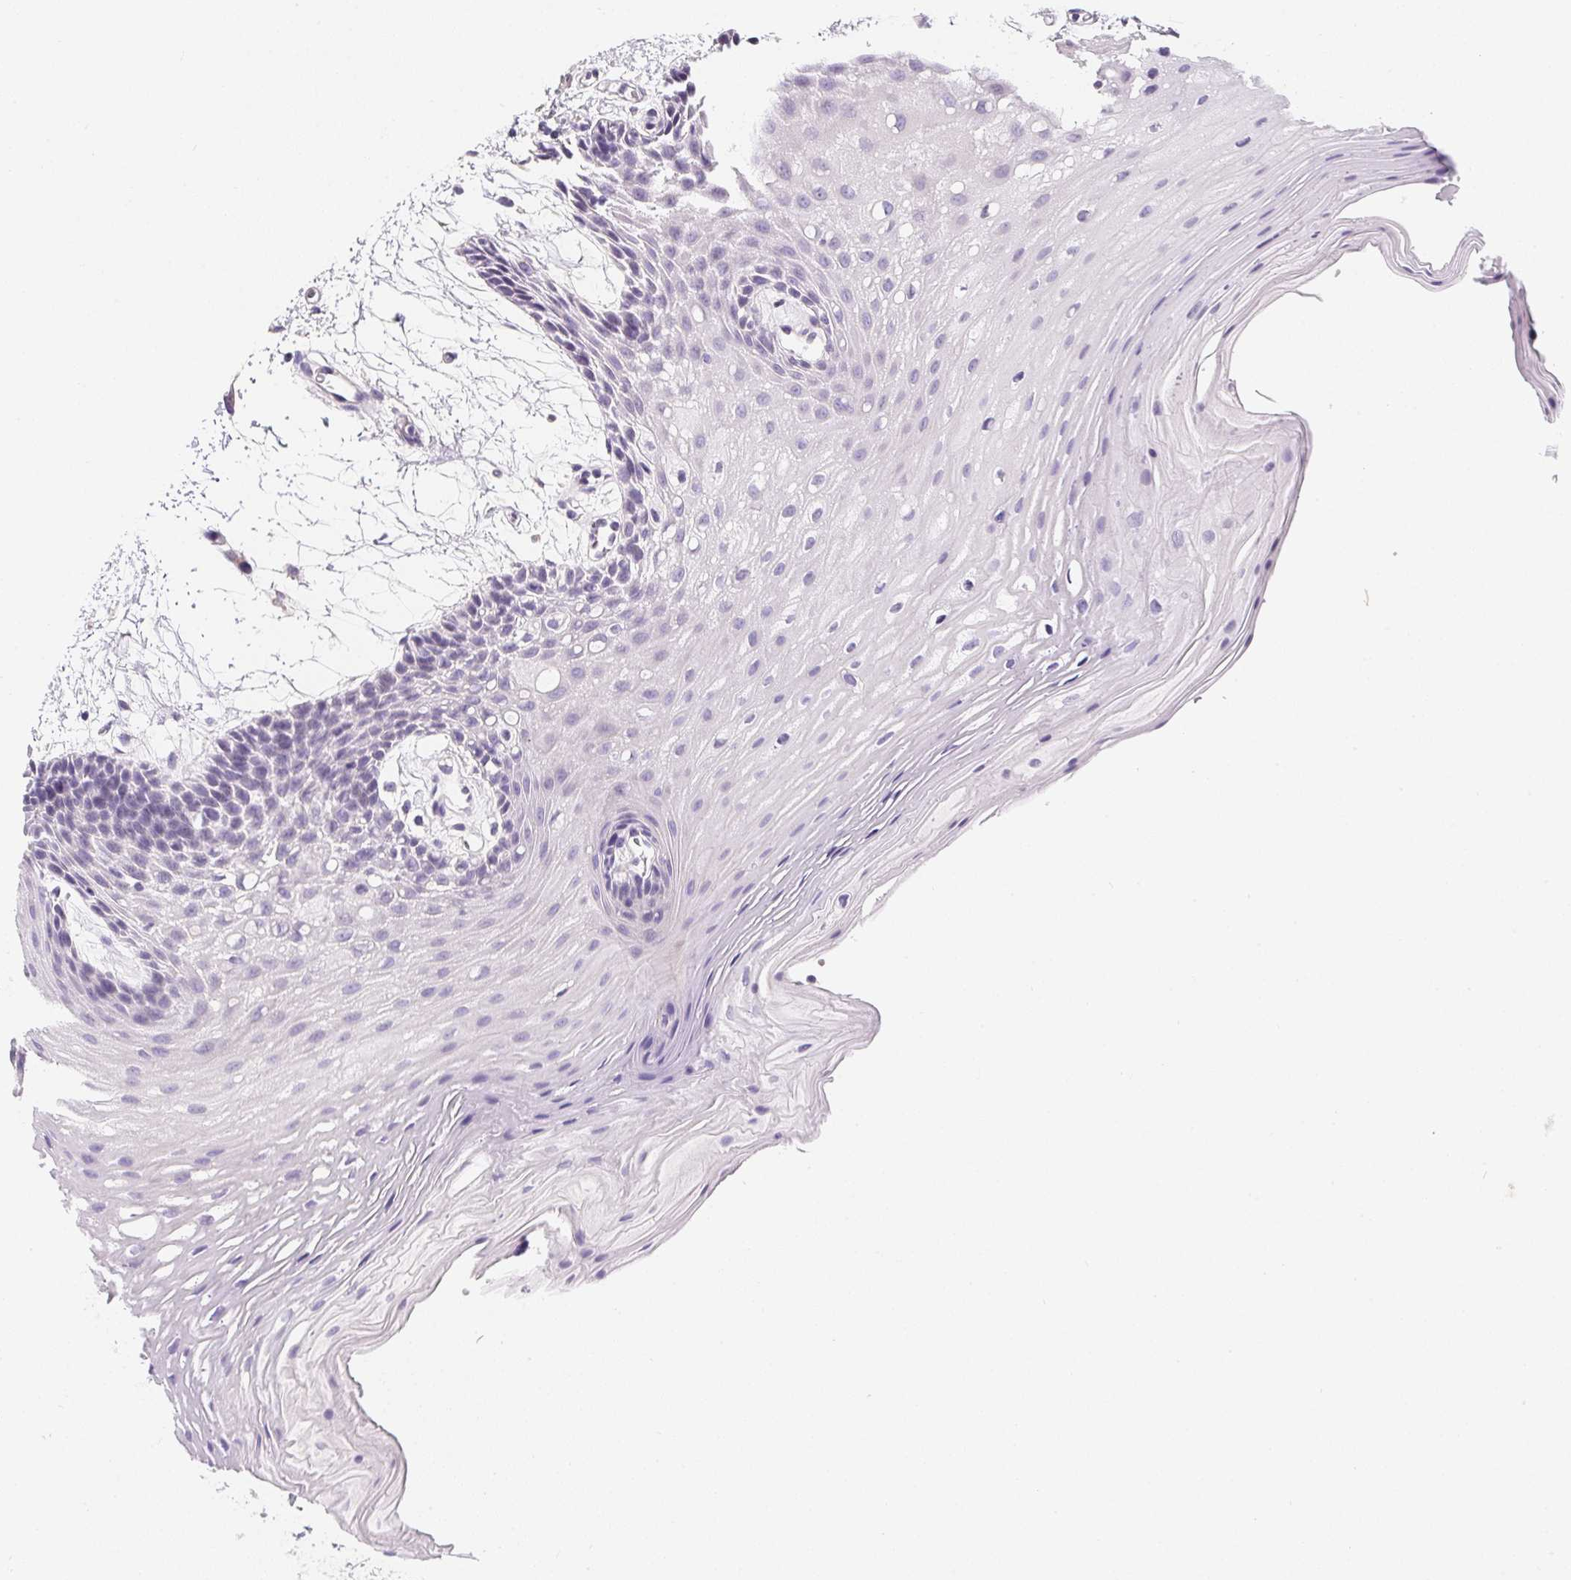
{"staining": {"intensity": "weak", "quantity": "<25%", "location": "cytoplasmic/membranous"}, "tissue": "oral mucosa", "cell_type": "Squamous epithelial cells", "image_type": "normal", "snomed": [{"axis": "morphology", "description": "Normal tissue, NOS"}, {"axis": "morphology", "description": "Squamous cell carcinoma, NOS"}, {"axis": "topography", "description": "Oral tissue"}, {"axis": "topography", "description": "Tounge, NOS"}, {"axis": "topography", "description": "Head-Neck"}], "caption": "IHC photomicrograph of normal oral mucosa: oral mucosa stained with DAB shows no significant protein expression in squamous epithelial cells. (Brightfield microscopy of DAB (3,3'-diaminobenzidine) IHC at high magnification).", "gene": "AQP5", "patient": {"sex": "male", "age": 62}}